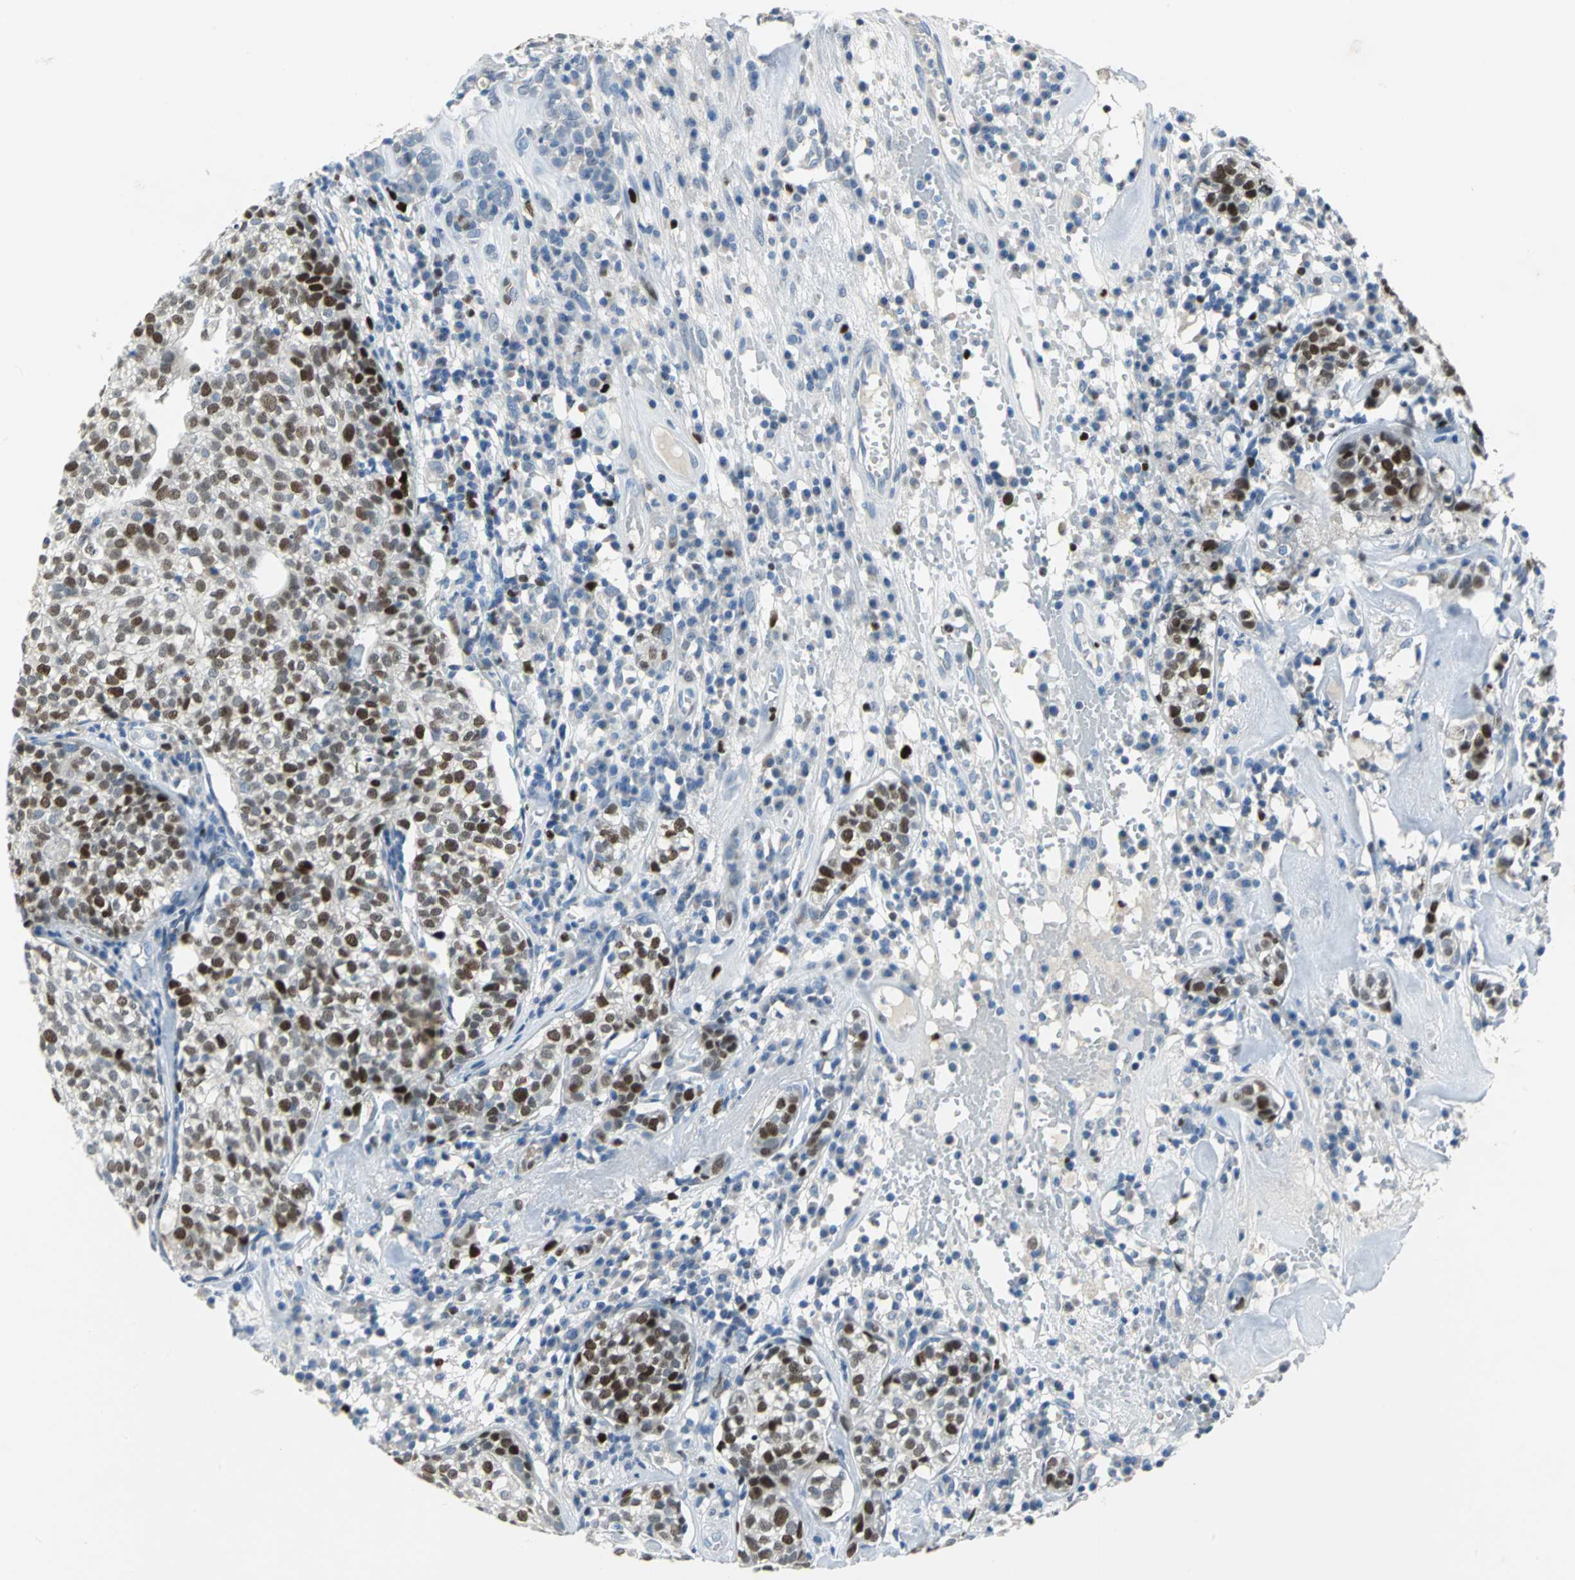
{"staining": {"intensity": "strong", "quantity": ">75%", "location": "nuclear"}, "tissue": "head and neck cancer", "cell_type": "Tumor cells", "image_type": "cancer", "snomed": [{"axis": "morphology", "description": "Adenocarcinoma, NOS"}, {"axis": "topography", "description": "Salivary gland"}, {"axis": "topography", "description": "Head-Neck"}], "caption": "Immunohistochemistry histopathology image of human head and neck cancer (adenocarcinoma) stained for a protein (brown), which shows high levels of strong nuclear expression in about >75% of tumor cells.", "gene": "MCM4", "patient": {"sex": "female", "age": 65}}